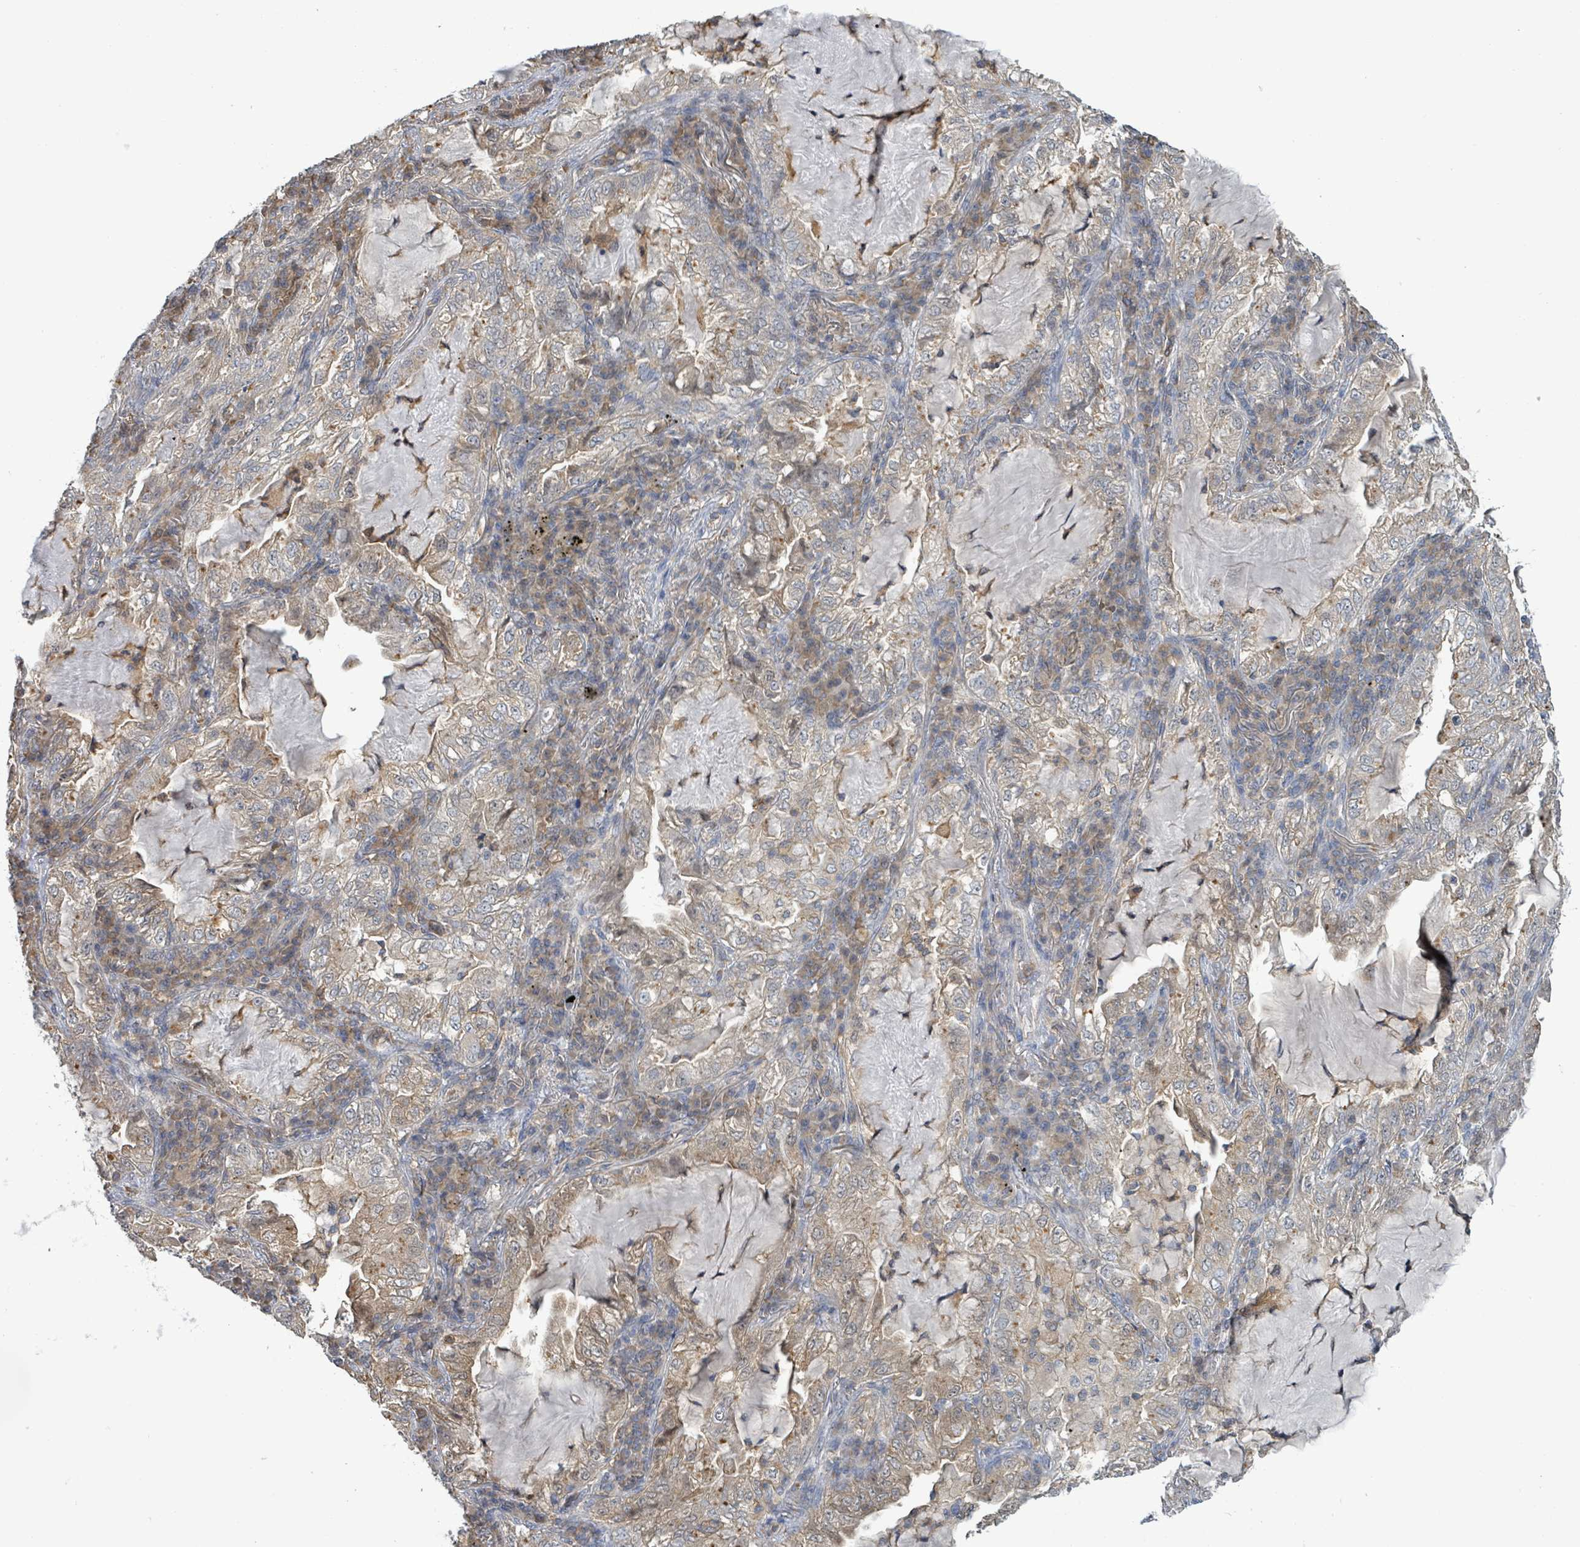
{"staining": {"intensity": "negative", "quantity": "none", "location": "none"}, "tissue": "lung cancer", "cell_type": "Tumor cells", "image_type": "cancer", "snomed": [{"axis": "morphology", "description": "Adenocarcinoma, NOS"}, {"axis": "topography", "description": "Lung"}], "caption": "DAB (3,3'-diaminobenzidine) immunohistochemical staining of adenocarcinoma (lung) demonstrates no significant staining in tumor cells.", "gene": "PGAM1", "patient": {"sex": "female", "age": 73}}